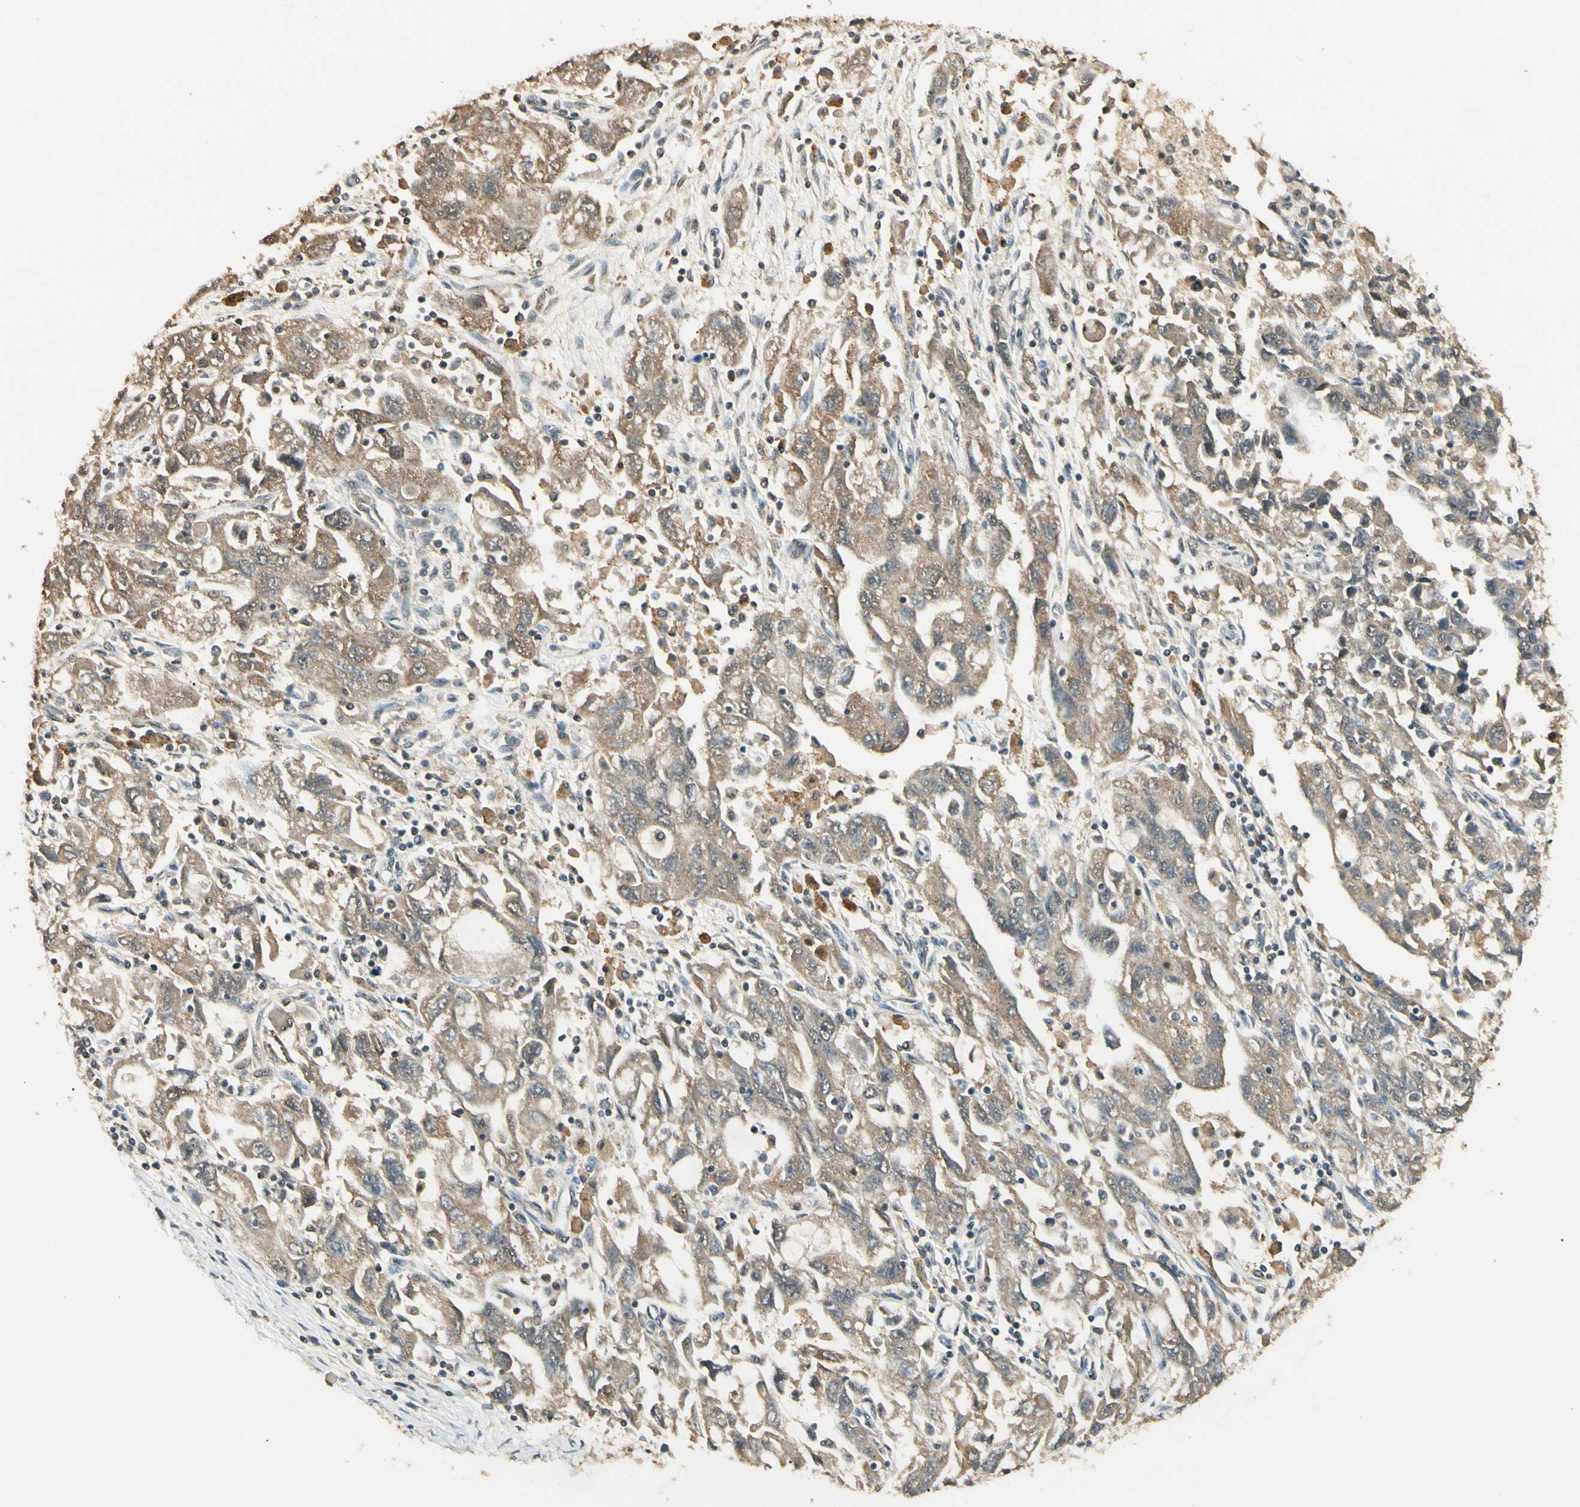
{"staining": {"intensity": "moderate", "quantity": ">75%", "location": "cytoplasmic/membranous"}, "tissue": "ovarian cancer", "cell_type": "Tumor cells", "image_type": "cancer", "snomed": [{"axis": "morphology", "description": "Carcinoma, NOS"}, {"axis": "morphology", "description": "Cystadenocarcinoma, serous, NOS"}, {"axis": "topography", "description": "Ovary"}], "caption": "Tumor cells demonstrate medium levels of moderate cytoplasmic/membranous positivity in about >75% of cells in human serous cystadenocarcinoma (ovarian).", "gene": "SGCA", "patient": {"sex": "female", "age": 69}}